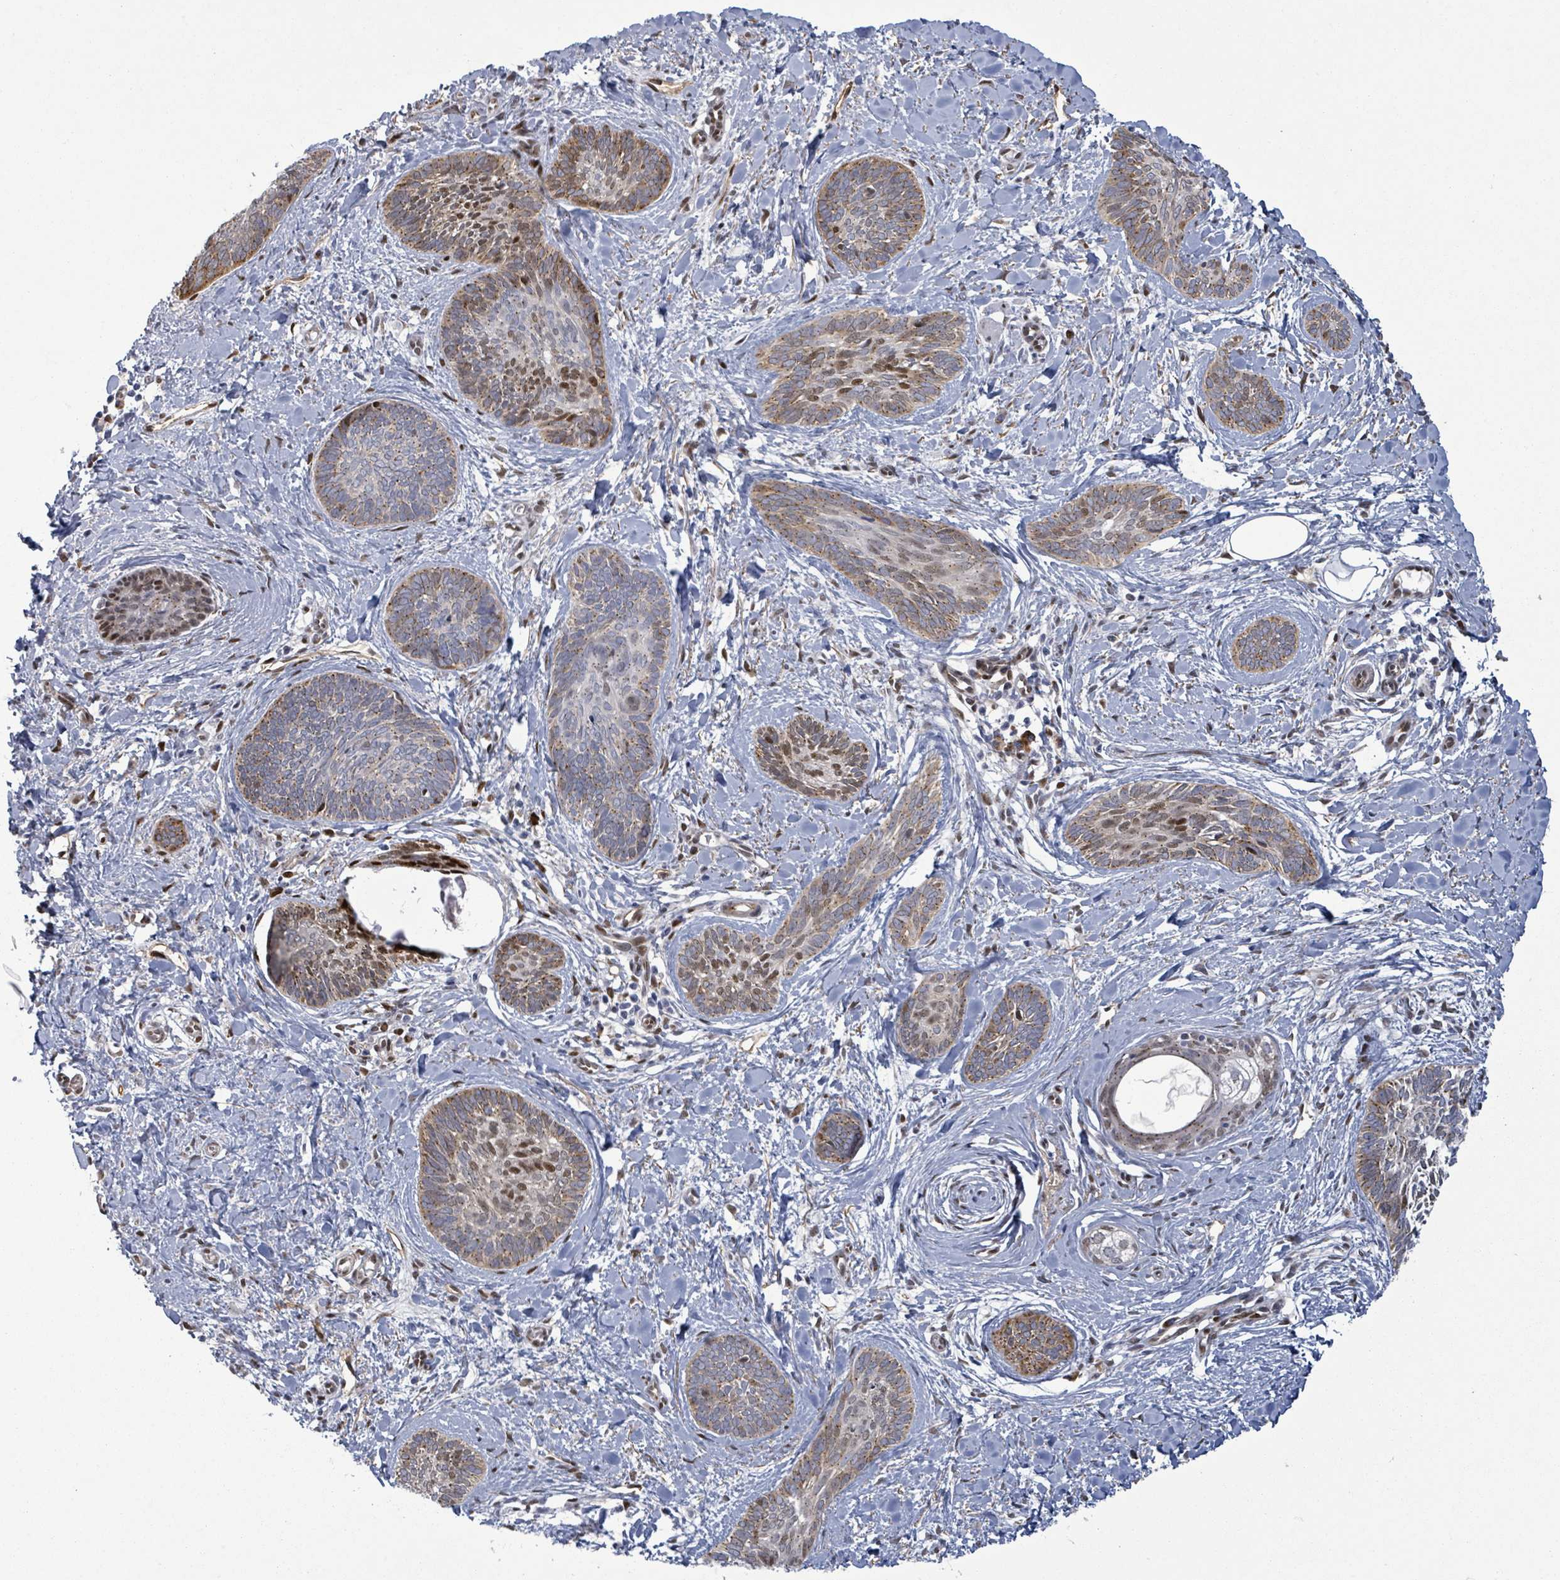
{"staining": {"intensity": "moderate", "quantity": ">75%", "location": "cytoplasmic/membranous"}, "tissue": "skin cancer", "cell_type": "Tumor cells", "image_type": "cancer", "snomed": [{"axis": "morphology", "description": "Basal cell carcinoma"}, {"axis": "topography", "description": "Skin"}], "caption": "A high-resolution image shows immunohistochemistry staining of skin cancer, which demonstrates moderate cytoplasmic/membranous staining in about >75% of tumor cells.", "gene": "TUSC1", "patient": {"sex": "female", "age": 81}}